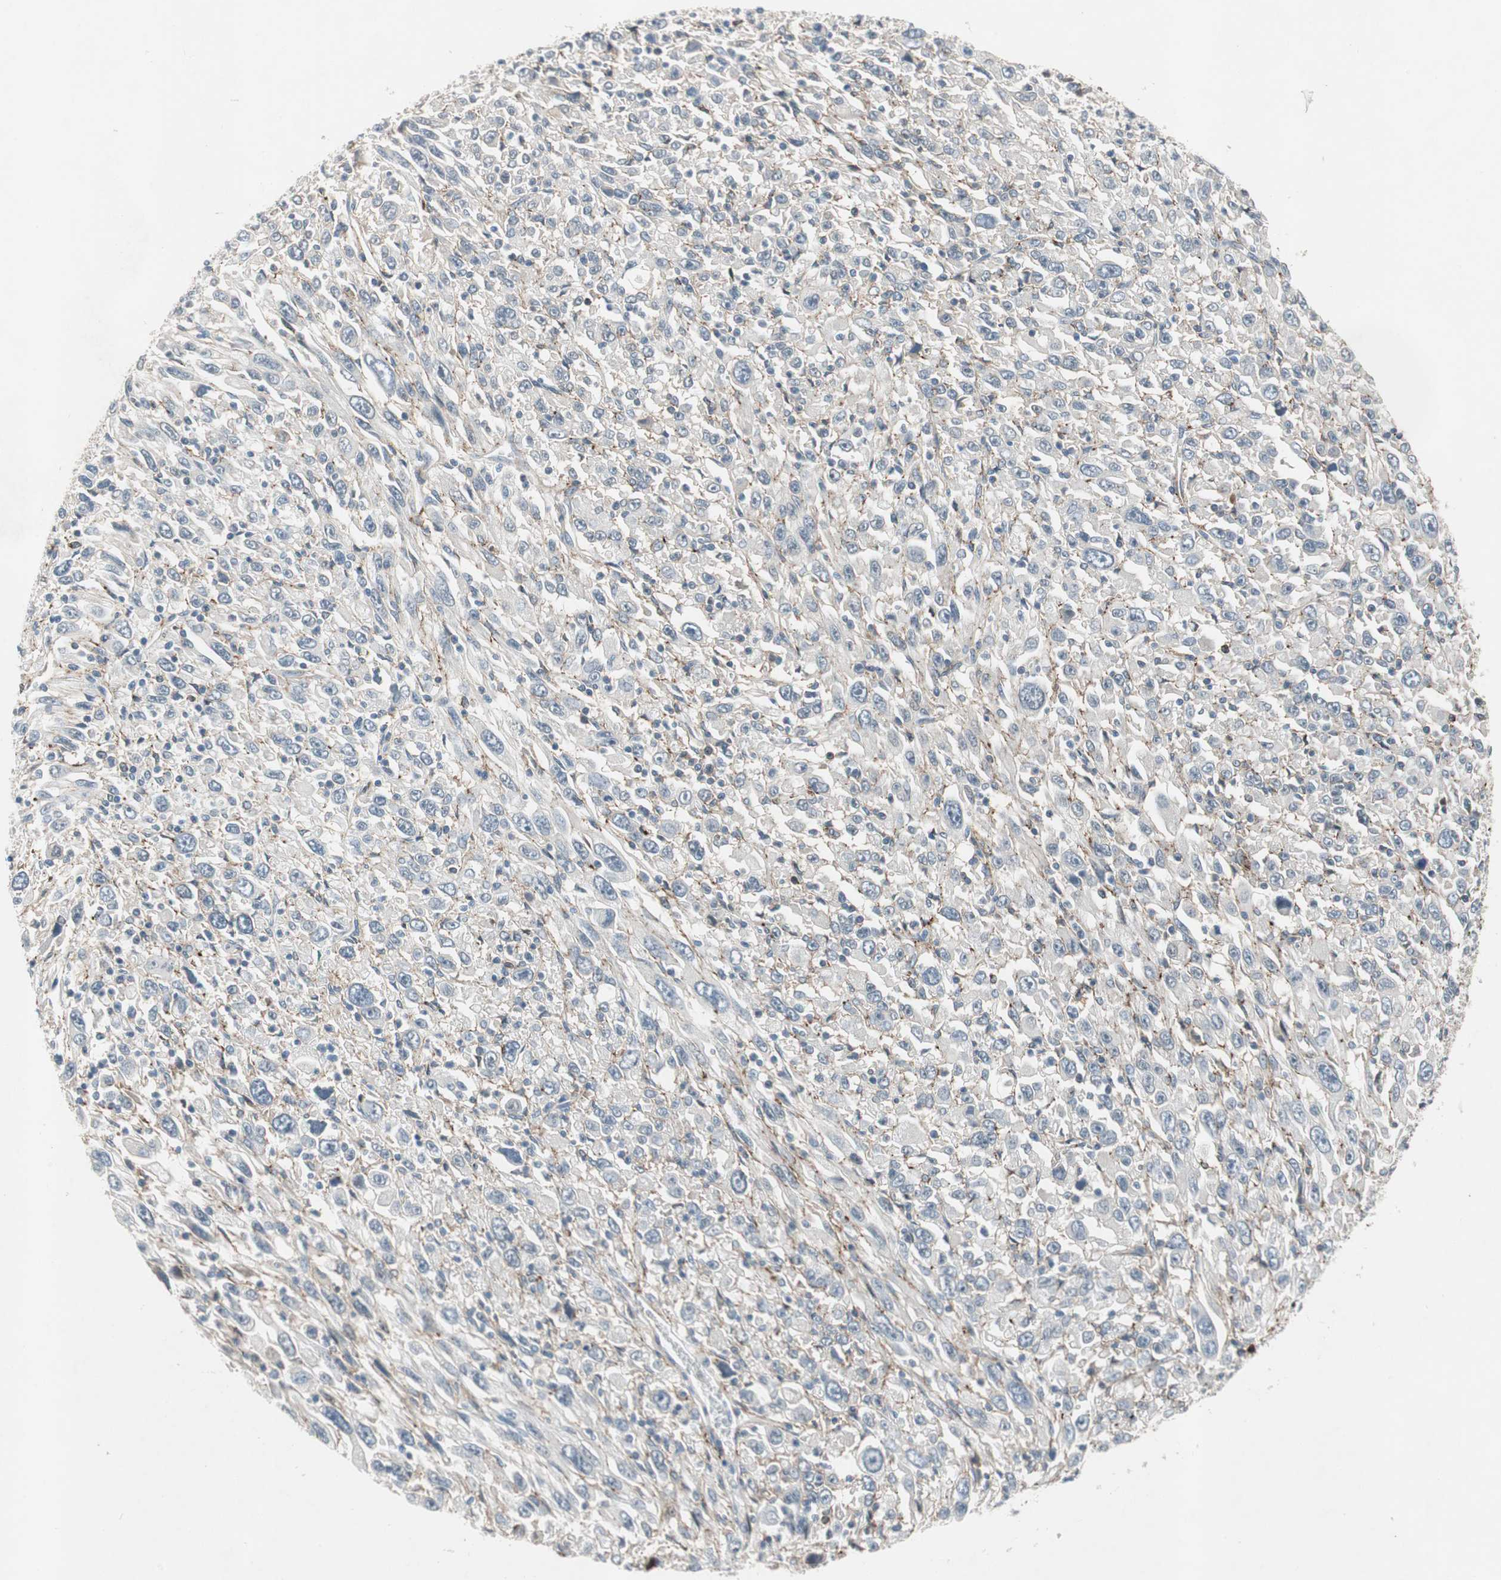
{"staining": {"intensity": "negative", "quantity": "none", "location": "none"}, "tissue": "melanoma", "cell_type": "Tumor cells", "image_type": "cancer", "snomed": [{"axis": "morphology", "description": "Malignant melanoma, Metastatic site"}, {"axis": "topography", "description": "Skin"}], "caption": "This is an immunohistochemistry (IHC) histopathology image of human malignant melanoma (metastatic site). There is no staining in tumor cells.", "gene": "GRHL1", "patient": {"sex": "female", "age": 56}}